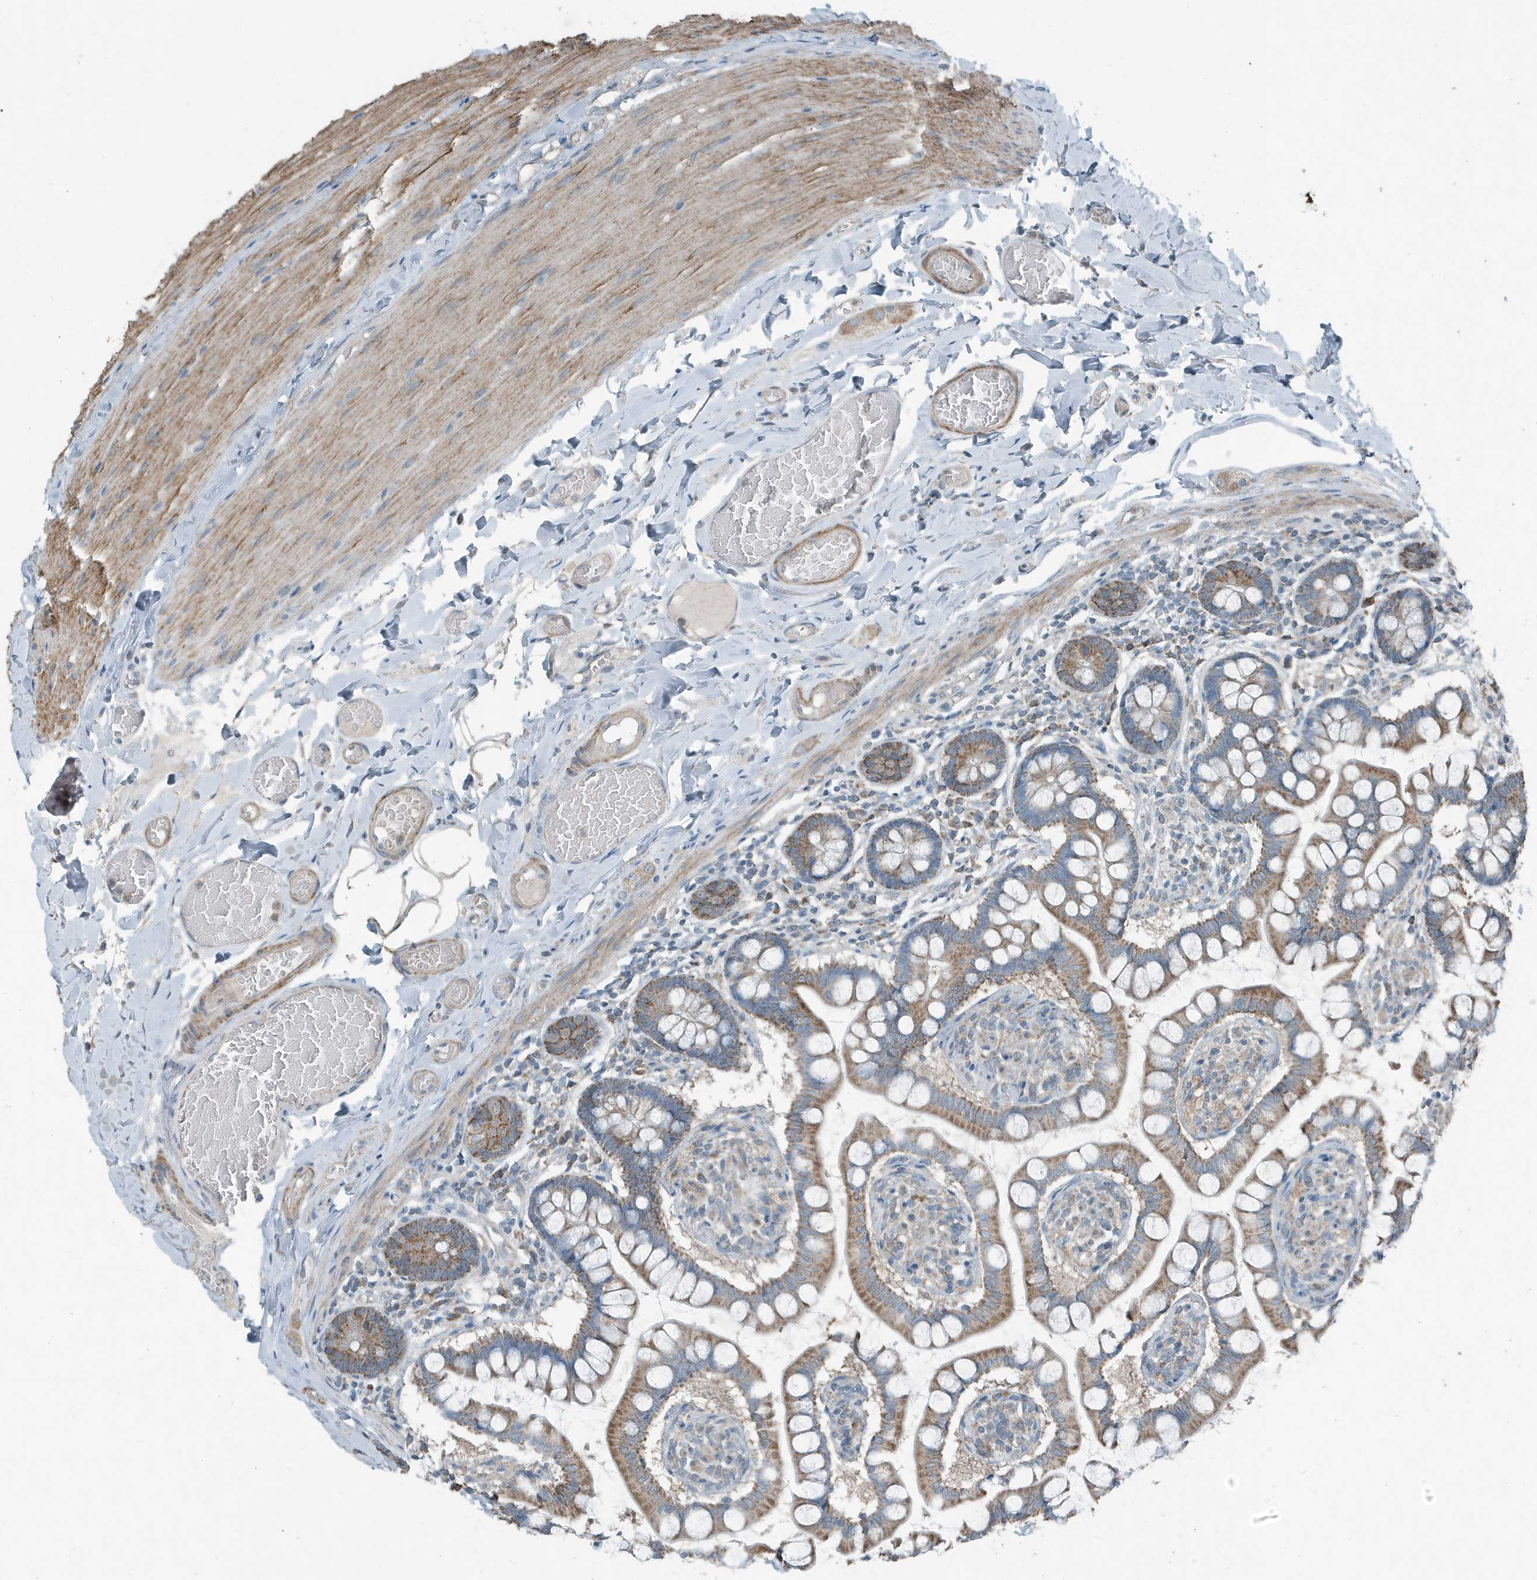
{"staining": {"intensity": "moderate", "quantity": ">75%", "location": "cytoplasmic/membranous"}, "tissue": "small intestine", "cell_type": "Glandular cells", "image_type": "normal", "snomed": [{"axis": "morphology", "description": "Normal tissue, NOS"}, {"axis": "topography", "description": "Small intestine"}], "caption": "This photomicrograph reveals IHC staining of normal human small intestine, with medium moderate cytoplasmic/membranous positivity in about >75% of glandular cells.", "gene": "MT", "patient": {"sex": "male", "age": 41}}